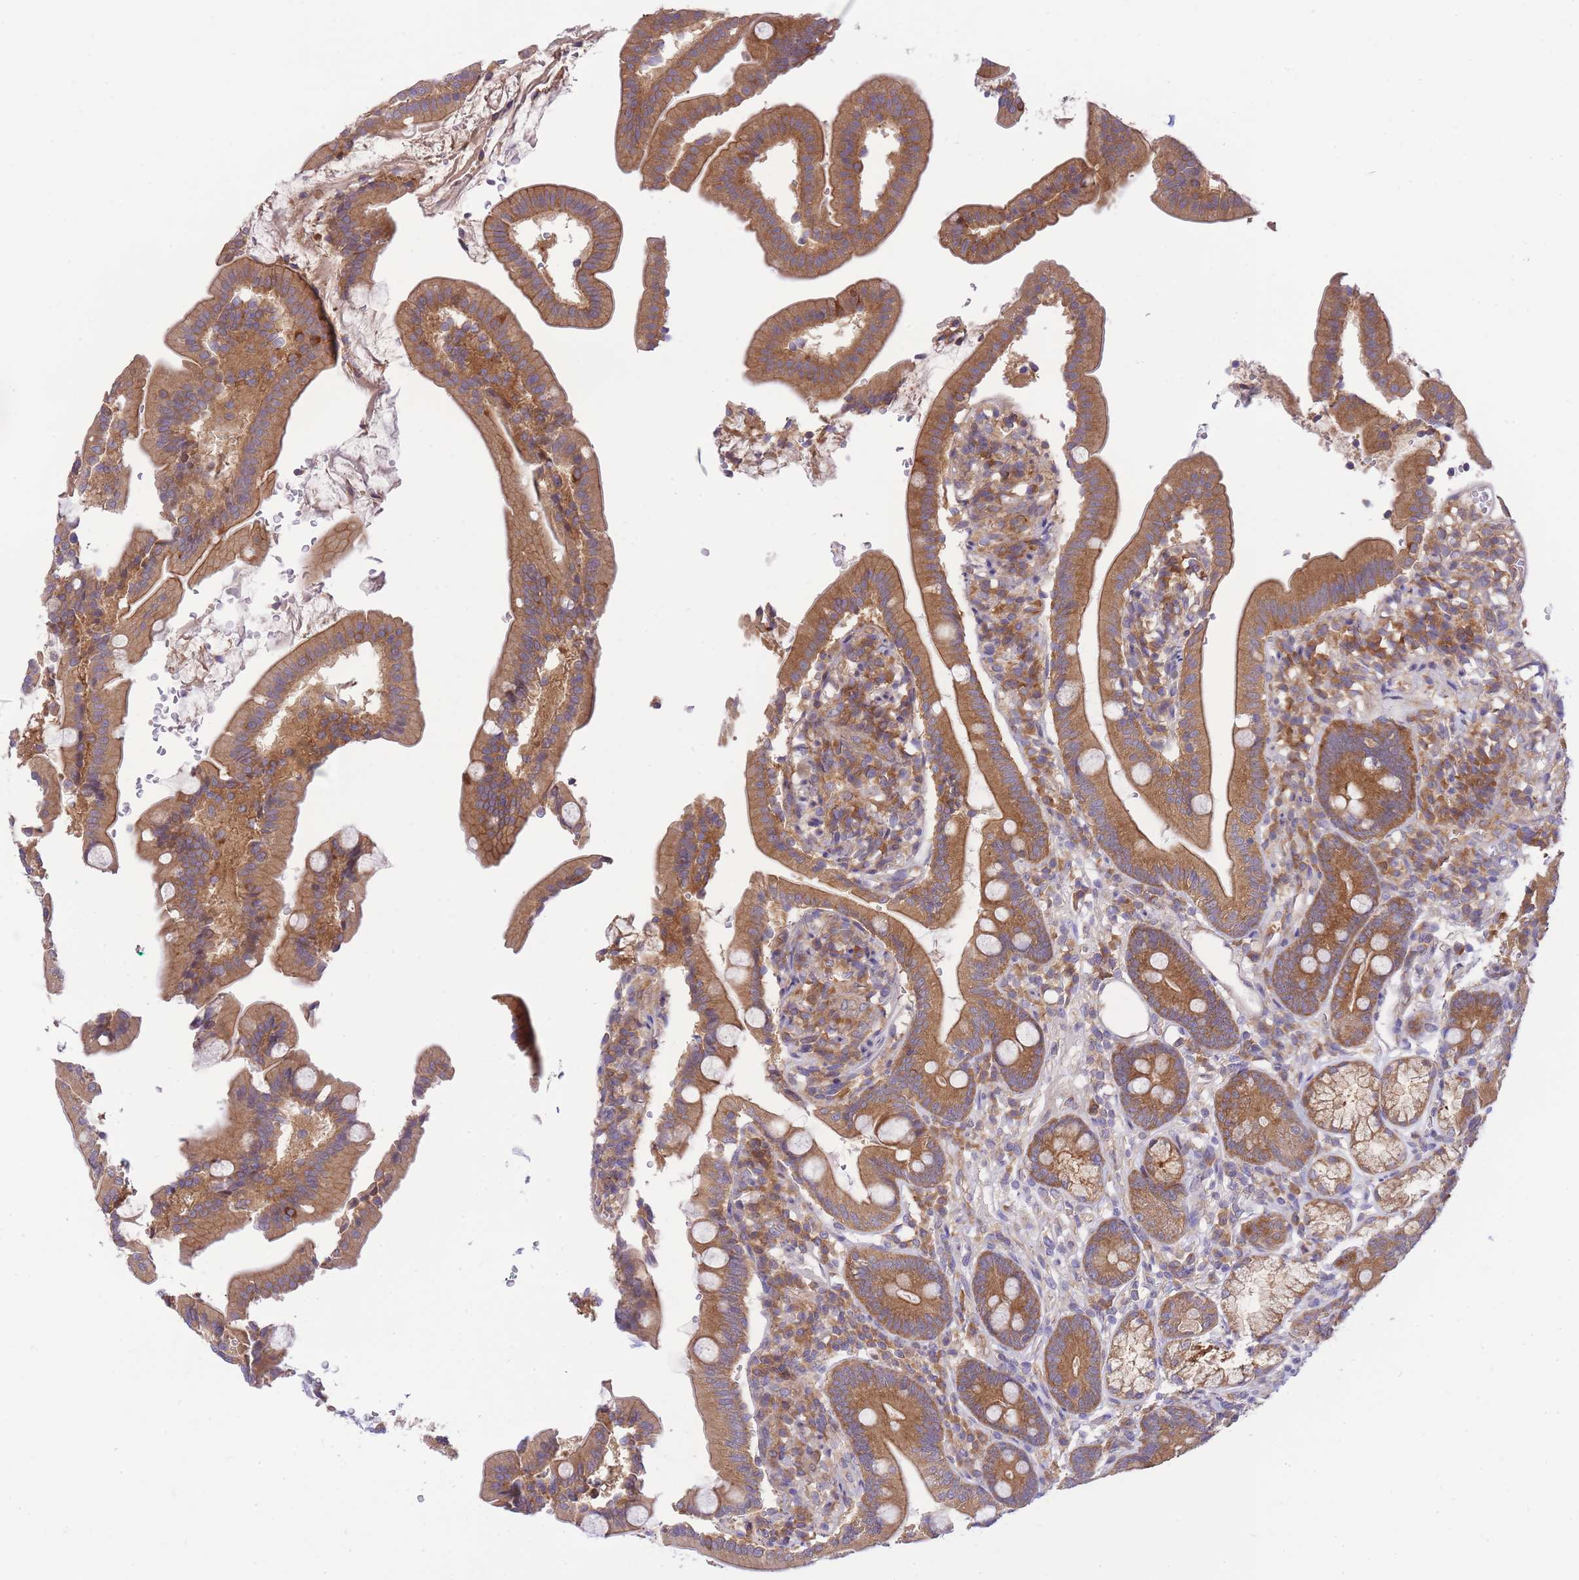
{"staining": {"intensity": "strong", "quantity": ">75%", "location": "cytoplasmic/membranous"}, "tissue": "duodenum", "cell_type": "Glandular cells", "image_type": "normal", "snomed": [{"axis": "morphology", "description": "Normal tissue, NOS"}, {"axis": "topography", "description": "Duodenum"}], "caption": "A micrograph showing strong cytoplasmic/membranous positivity in about >75% of glandular cells in unremarkable duodenum, as visualized by brown immunohistochemical staining.", "gene": "EIF2B2", "patient": {"sex": "female", "age": 67}}